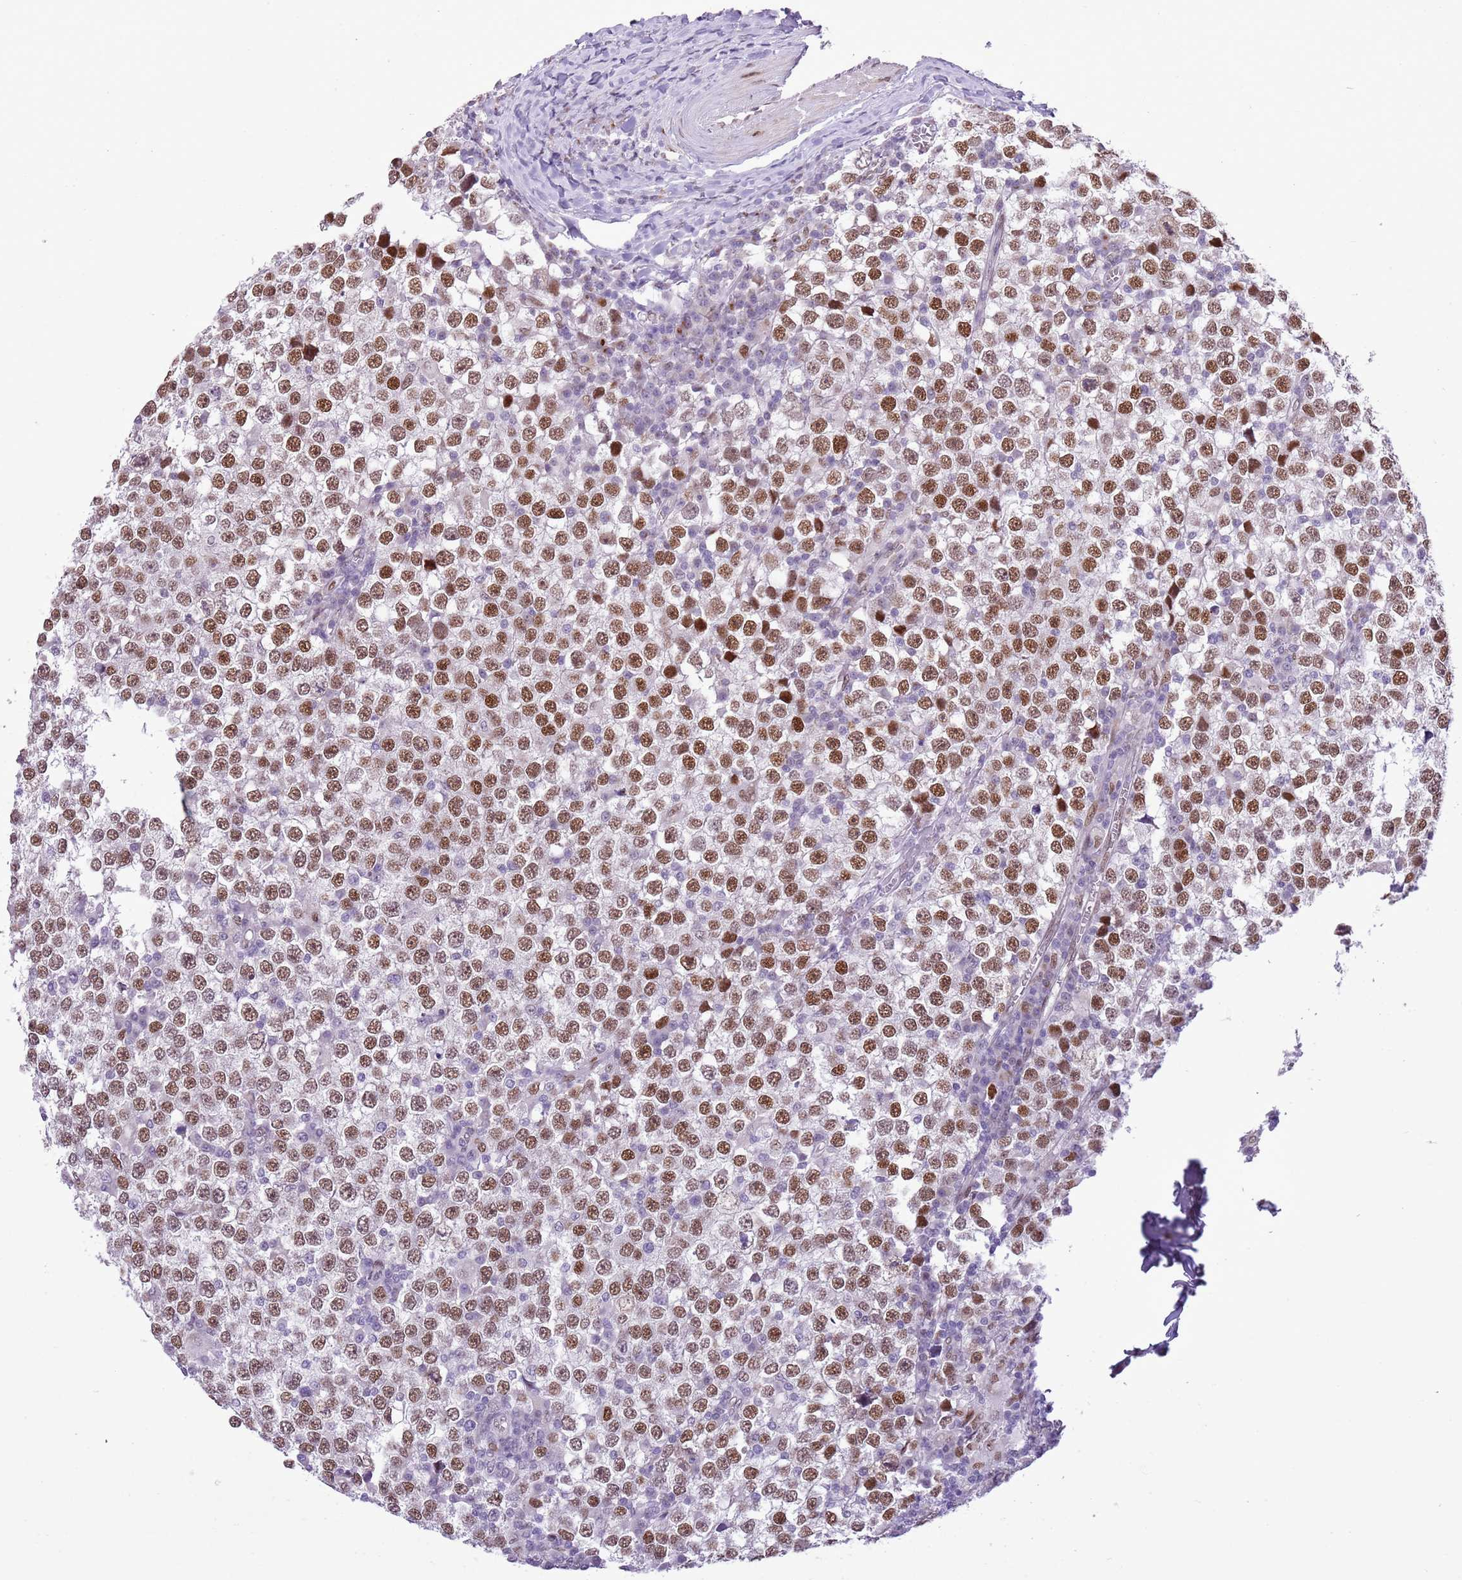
{"staining": {"intensity": "moderate", "quantity": ">75%", "location": "nuclear"}, "tissue": "testis cancer", "cell_type": "Tumor cells", "image_type": "cancer", "snomed": [{"axis": "morphology", "description": "Seminoma, NOS"}, {"axis": "topography", "description": "Testis"}], "caption": "Testis seminoma tissue displays moderate nuclear expression in about >75% of tumor cells", "gene": "NACC2", "patient": {"sex": "male", "age": 65}}